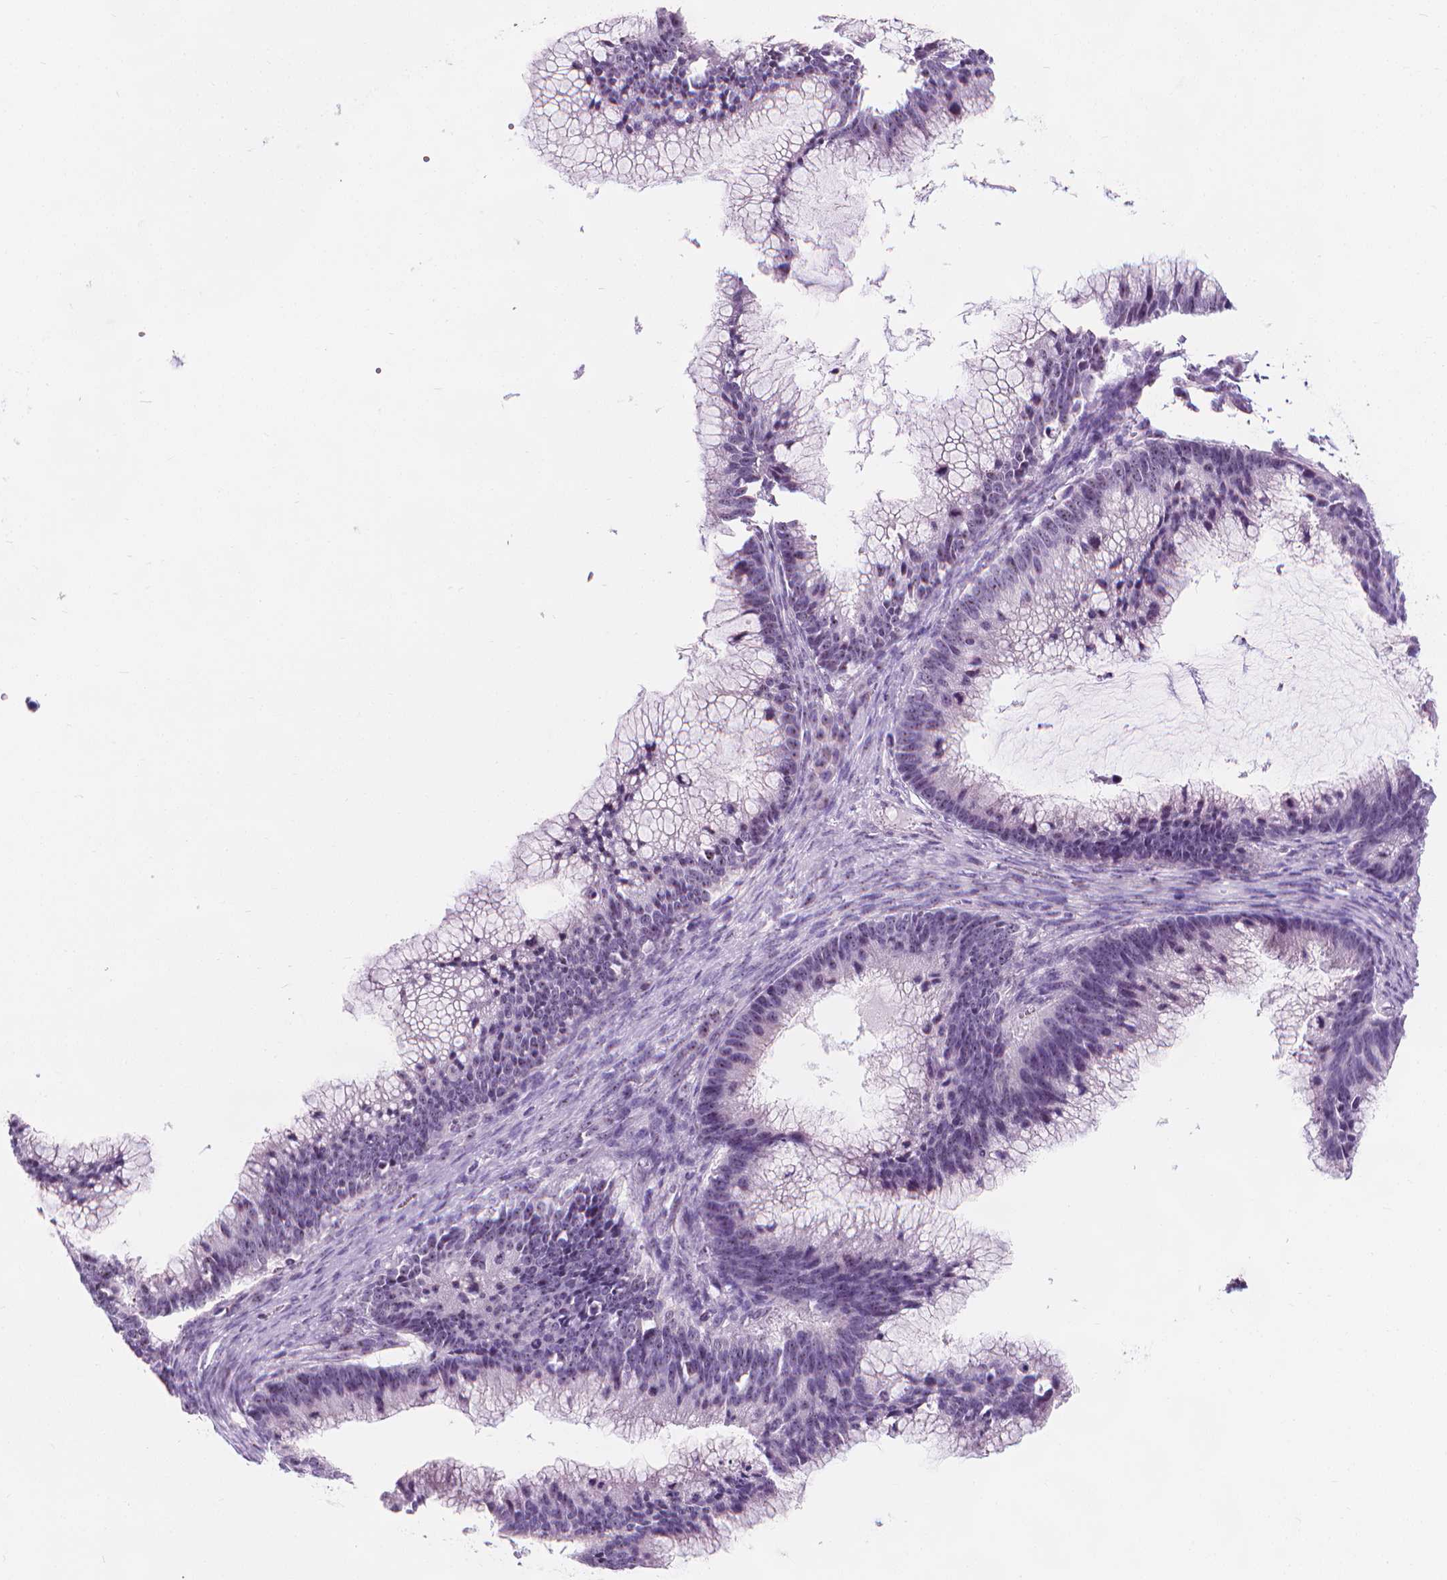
{"staining": {"intensity": "weak", "quantity": "<25%", "location": "nuclear"}, "tissue": "ovarian cancer", "cell_type": "Tumor cells", "image_type": "cancer", "snomed": [{"axis": "morphology", "description": "Cystadenocarcinoma, mucinous, NOS"}, {"axis": "topography", "description": "Ovary"}], "caption": "Tumor cells are negative for brown protein staining in ovarian cancer.", "gene": "NOL7", "patient": {"sex": "female", "age": 38}}